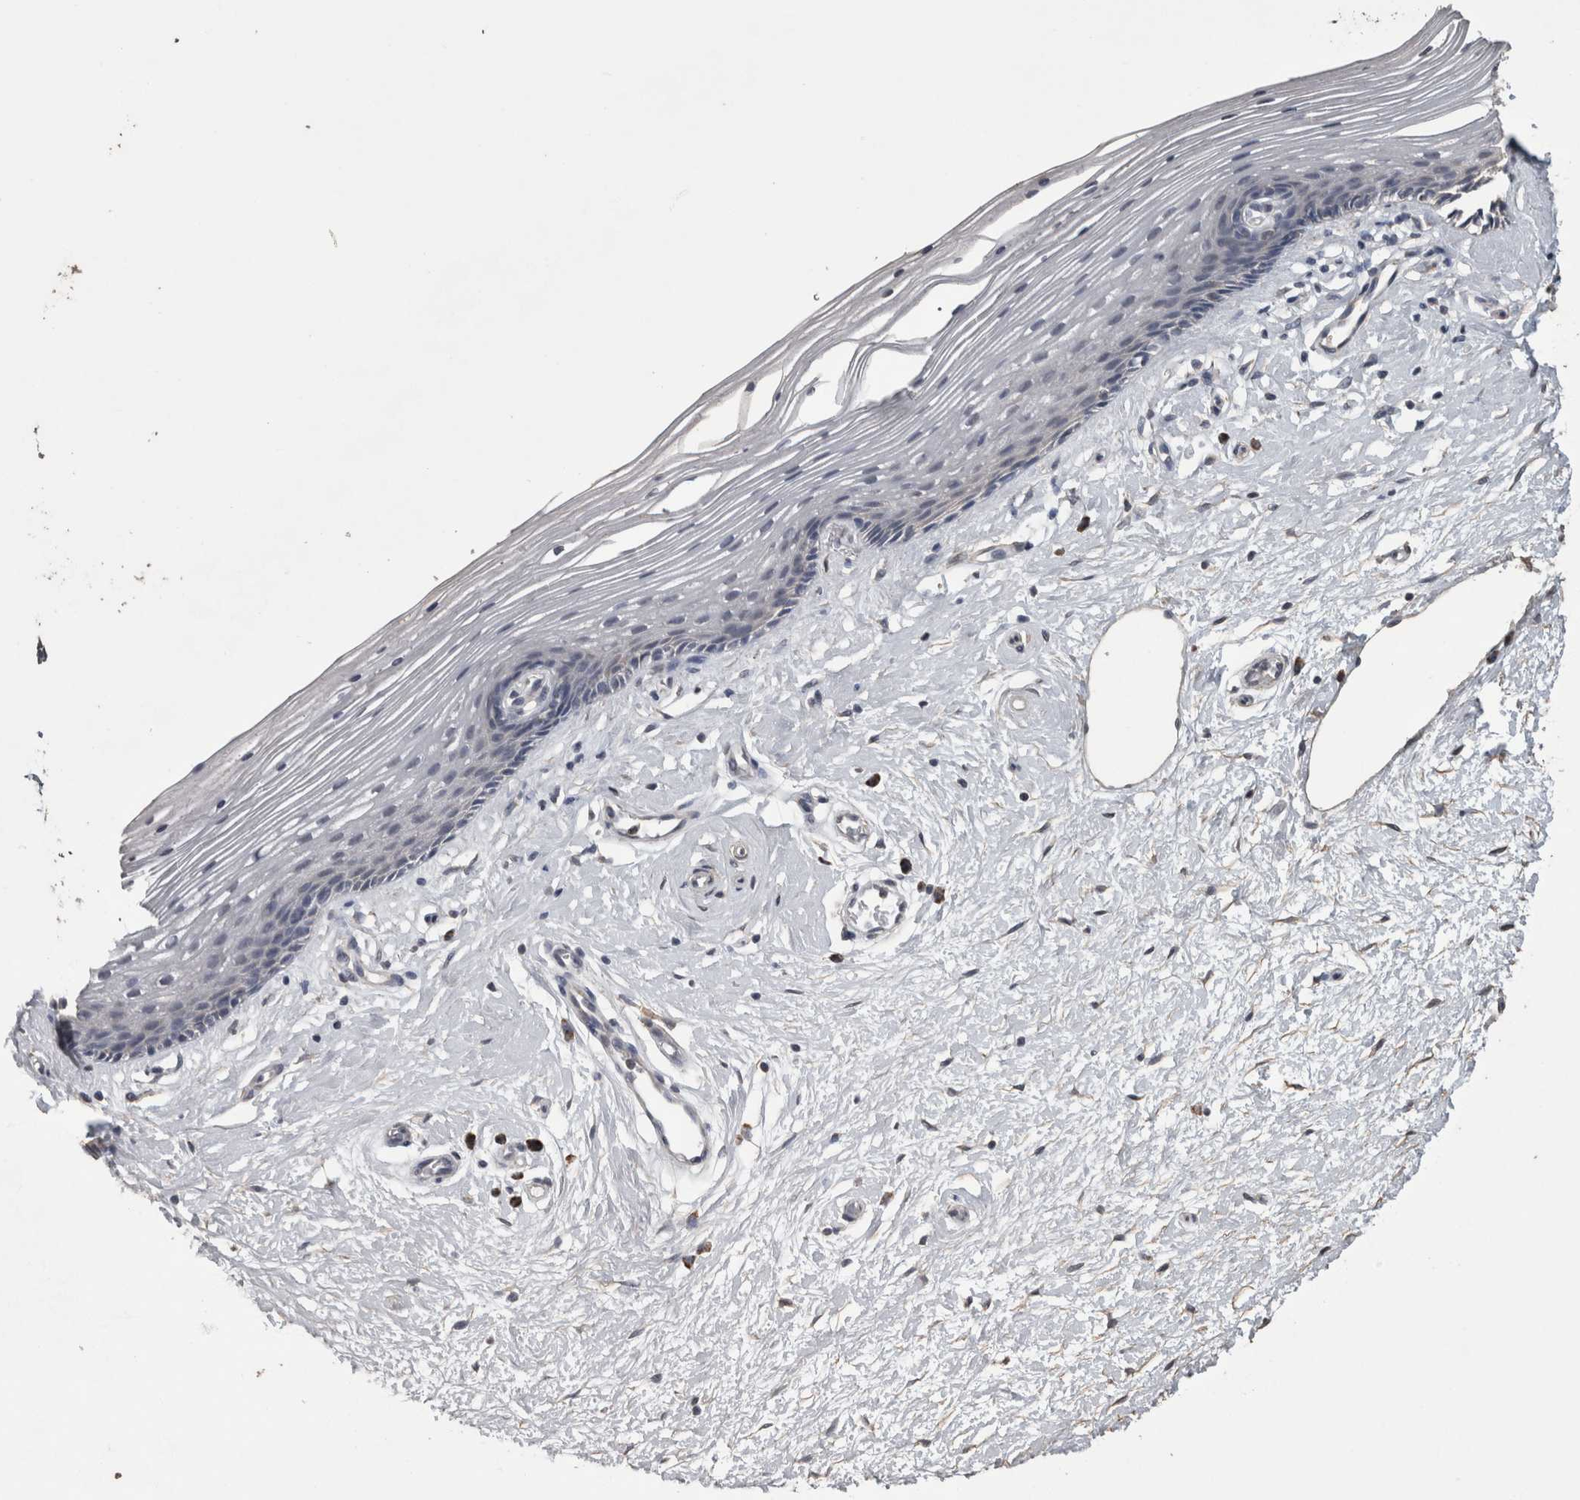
{"staining": {"intensity": "negative", "quantity": "none", "location": "none"}, "tissue": "vagina", "cell_type": "Squamous epithelial cells", "image_type": "normal", "snomed": [{"axis": "morphology", "description": "Normal tissue, NOS"}, {"axis": "topography", "description": "Vagina"}], "caption": "This is an IHC micrograph of normal vagina. There is no positivity in squamous epithelial cells.", "gene": "ACADM", "patient": {"sex": "female", "age": 46}}